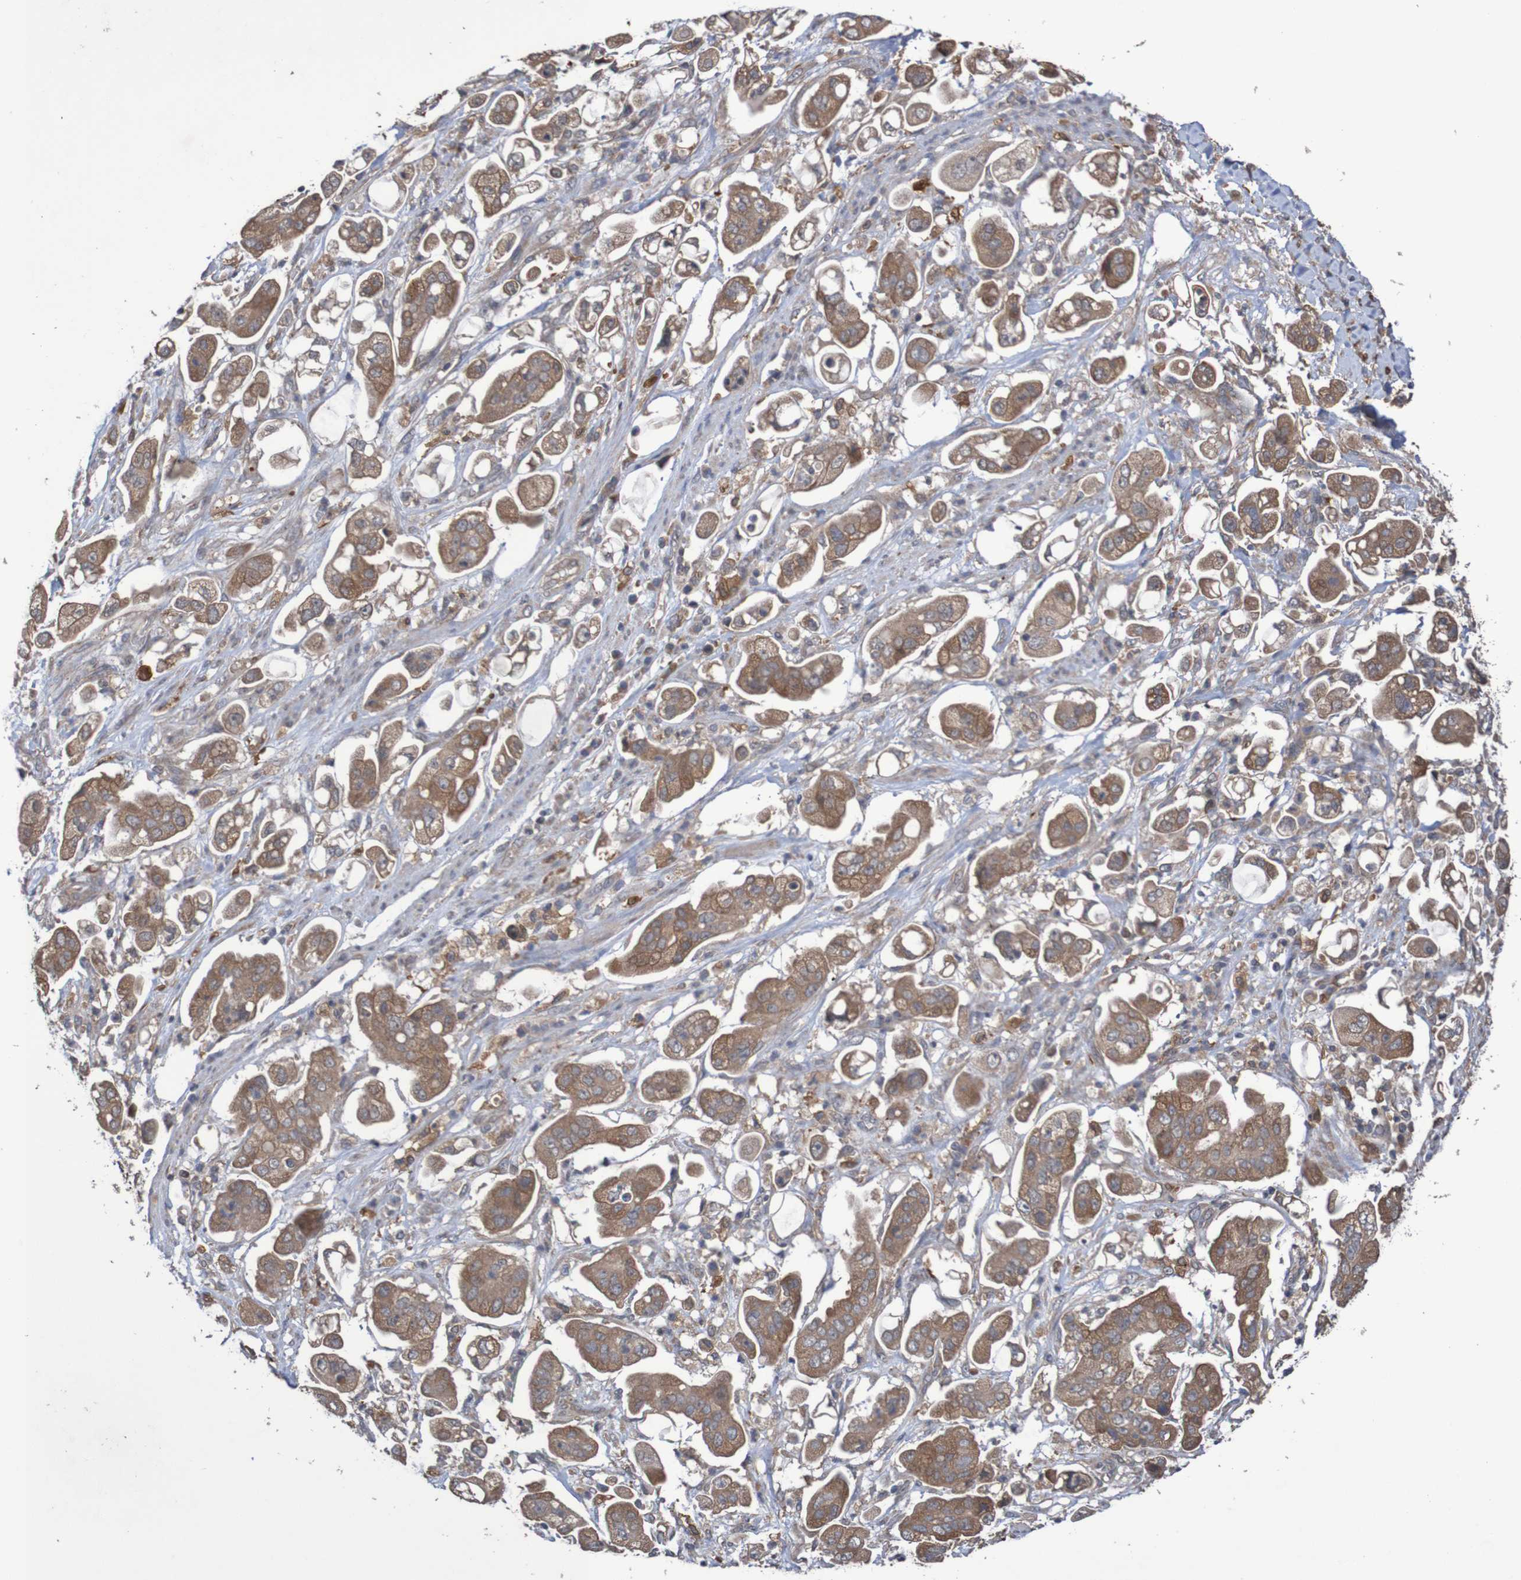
{"staining": {"intensity": "moderate", "quantity": ">75%", "location": "cytoplasmic/membranous"}, "tissue": "stomach cancer", "cell_type": "Tumor cells", "image_type": "cancer", "snomed": [{"axis": "morphology", "description": "Adenocarcinoma, NOS"}, {"axis": "topography", "description": "Stomach"}], "caption": "IHC micrograph of human stomach cancer (adenocarcinoma) stained for a protein (brown), which shows medium levels of moderate cytoplasmic/membranous staining in approximately >75% of tumor cells.", "gene": "PHYH", "patient": {"sex": "male", "age": 62}}